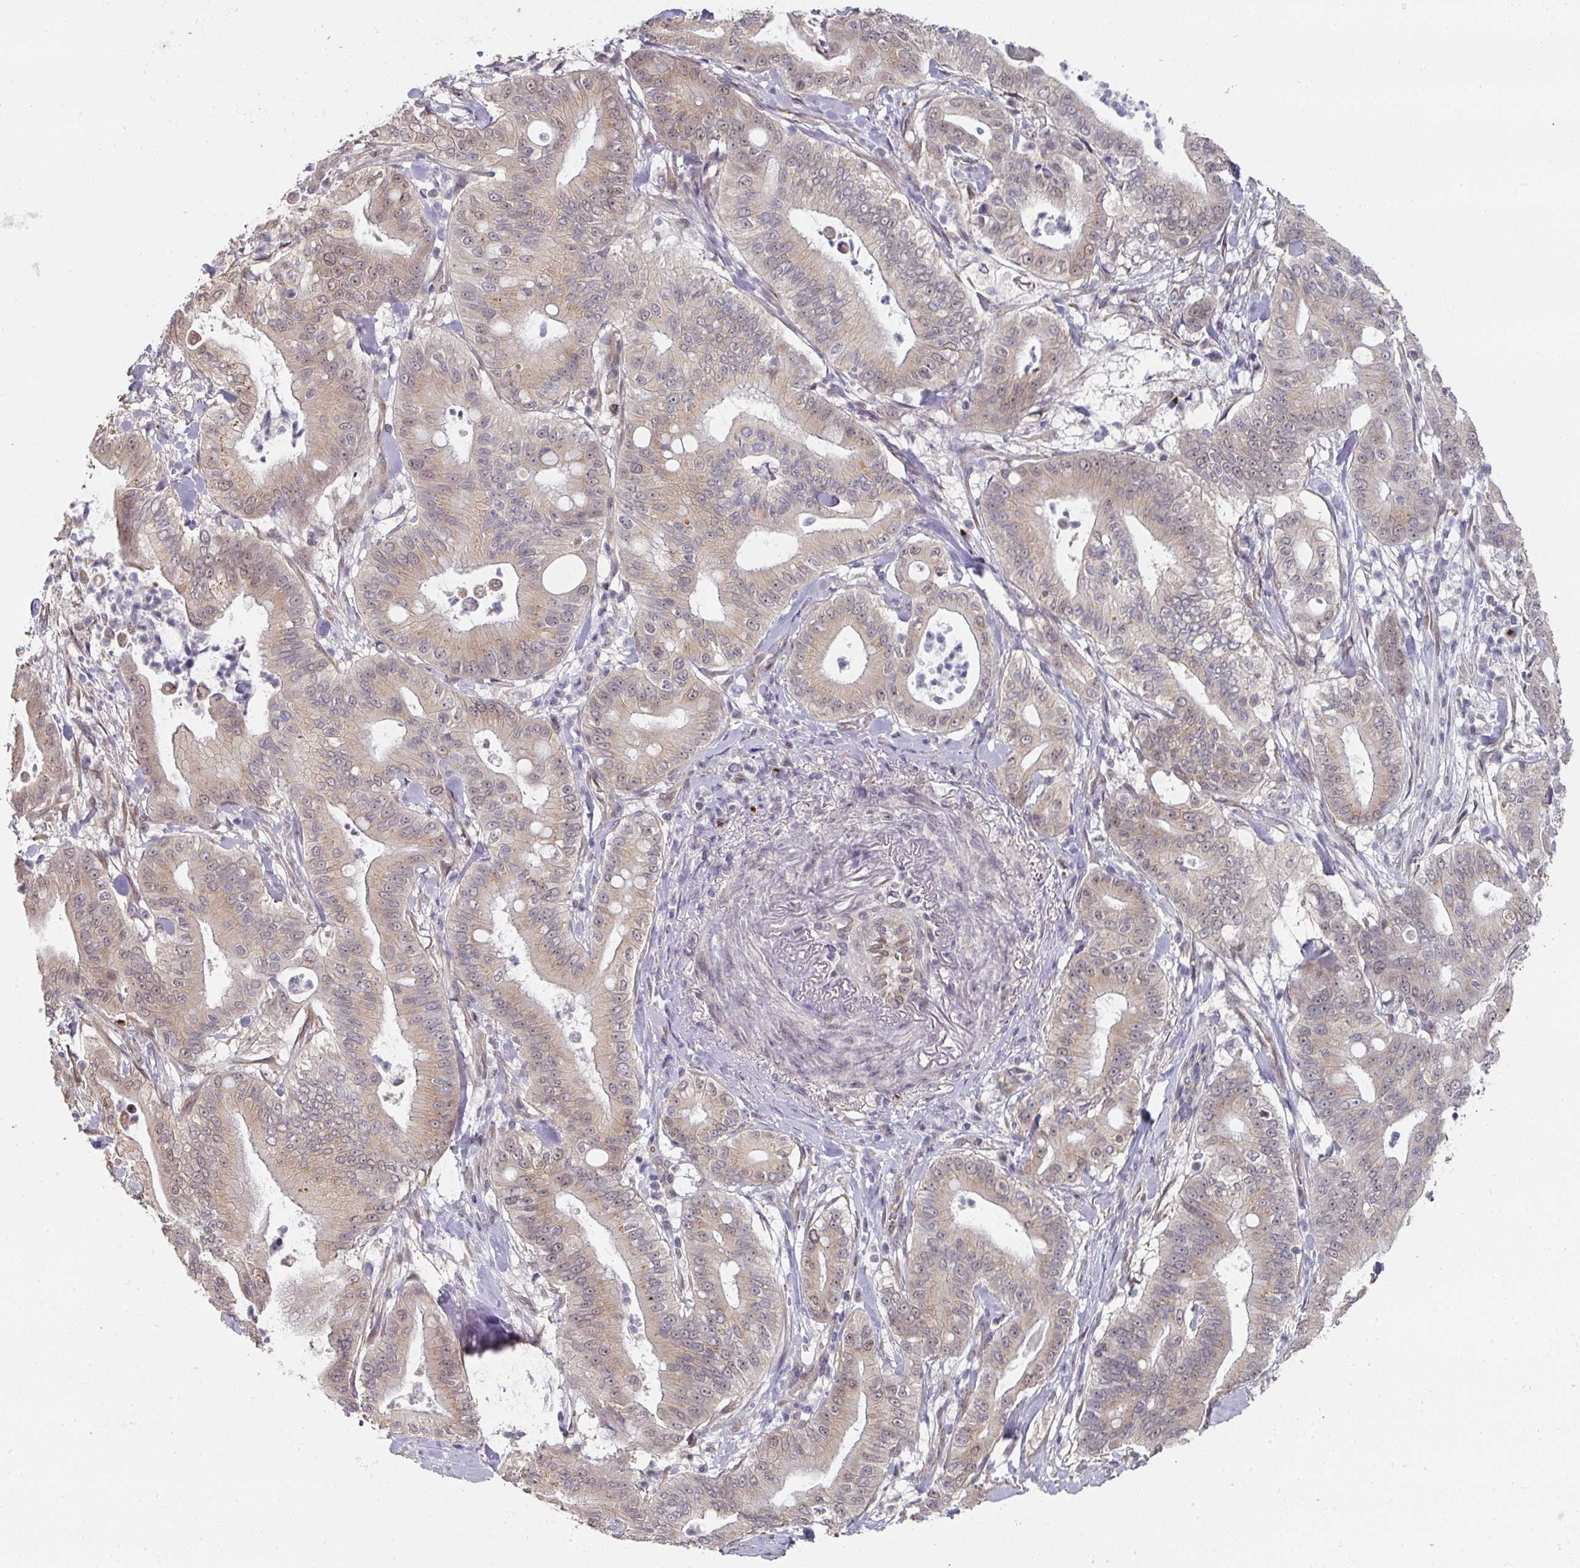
{"staining": {"intensity": "weak", "quantity": "<25%", "location": "cytoplasmic/membranous"}, "tissue": "pancreatic cancer", "cell_type": "Tumor cells", "image_type": "cancer", "snomed": [{"axis": "morphology", "description": "Adenocarcinoma, NOS"}, {"axis": "topography", "description": "Pancreas"}], "caption": "Pancreatic cancer (adenocarcinoma) was stained to show a protein in brown. There is no significant positivity in tumor cells.", "gene": "C18orf25", "patient": {"sex": "male", "age": 71}}